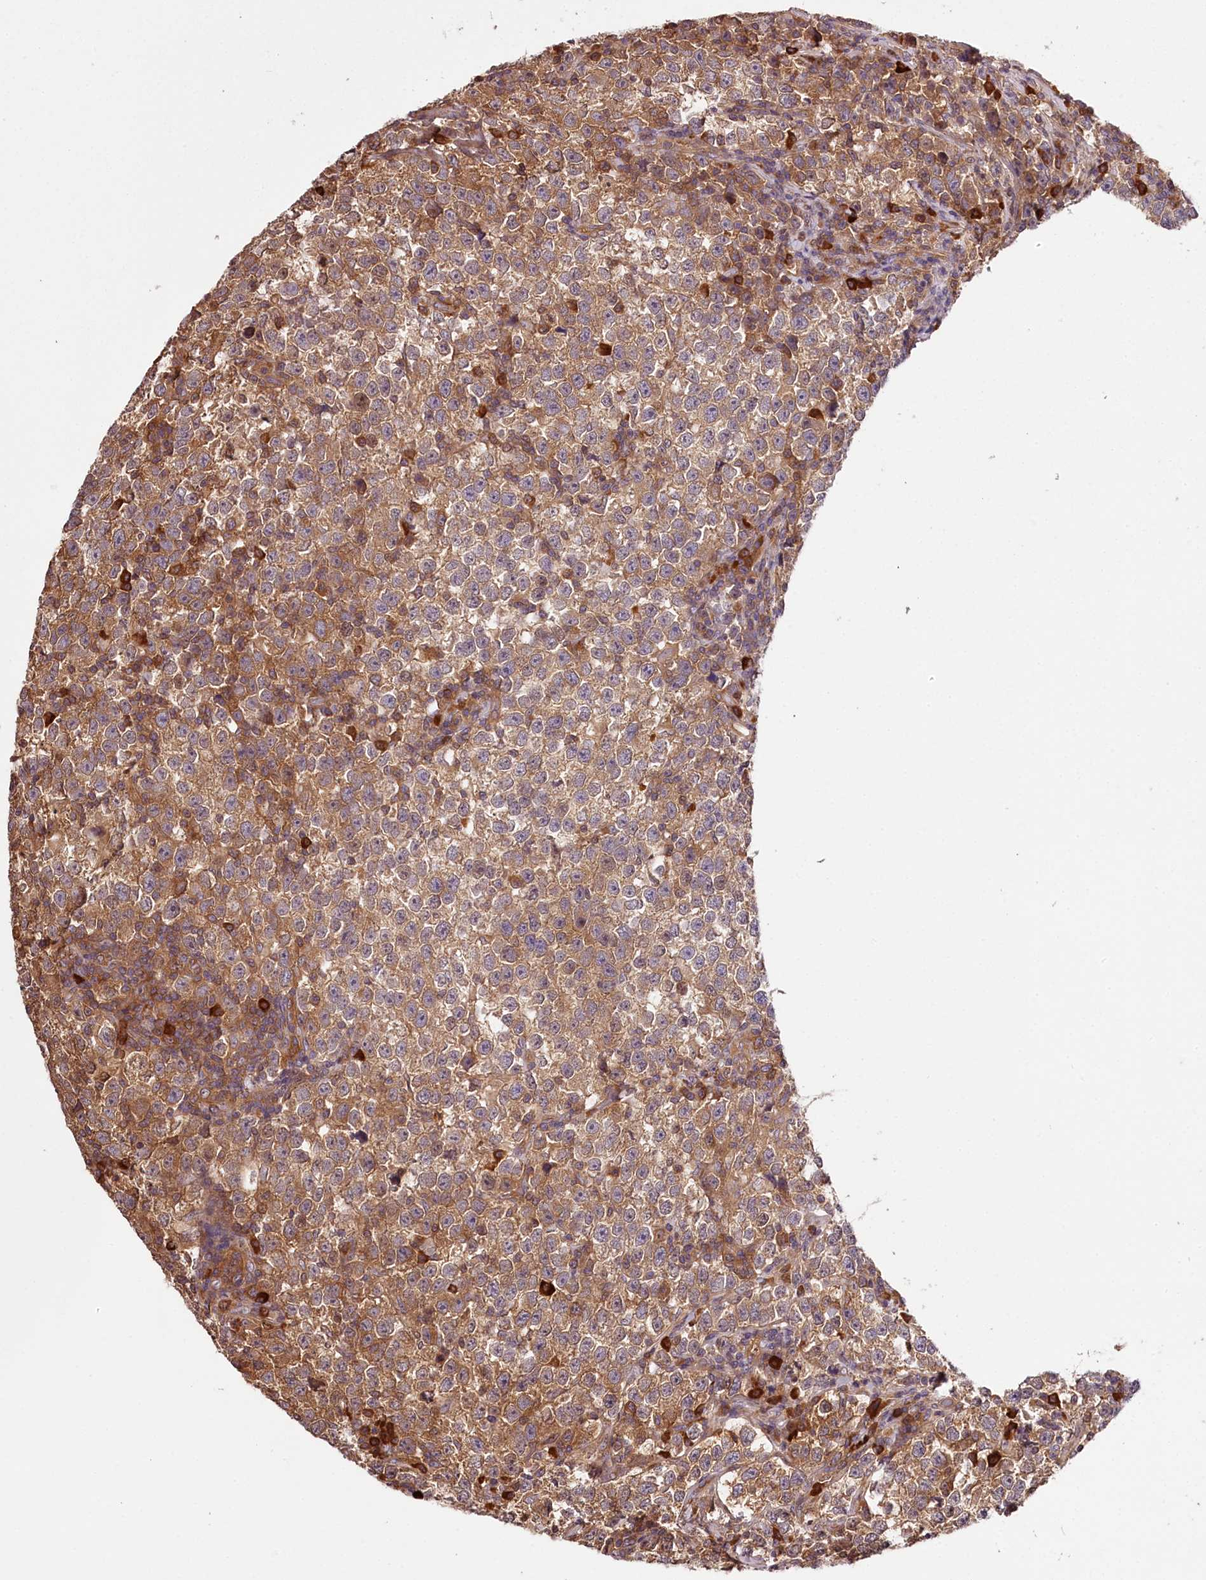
{"staining": {"intensity": "moderate", "quantity": ">75%", "location": "cytoplasmic/membranous"}, "tissue": "testis cancer", "cell_type": "Tumor cells", "image_type": "cancer", "snomed": [{"axis": "morphology", "description": "Normal tissue, NOS"}, {"axis": "morphology", "description": "Seminoma, NOS"}, {"axis": "topography", "description": "Testis"}], "caption": "Immunohistochemistry (IHC) of testis cancer exhibits medium levels of moderate cytoplasmic/membranous expression in approximately >75% of tumor cells.", "gene": "TARS1", "patient": {"sex": "male", "age": 43}}